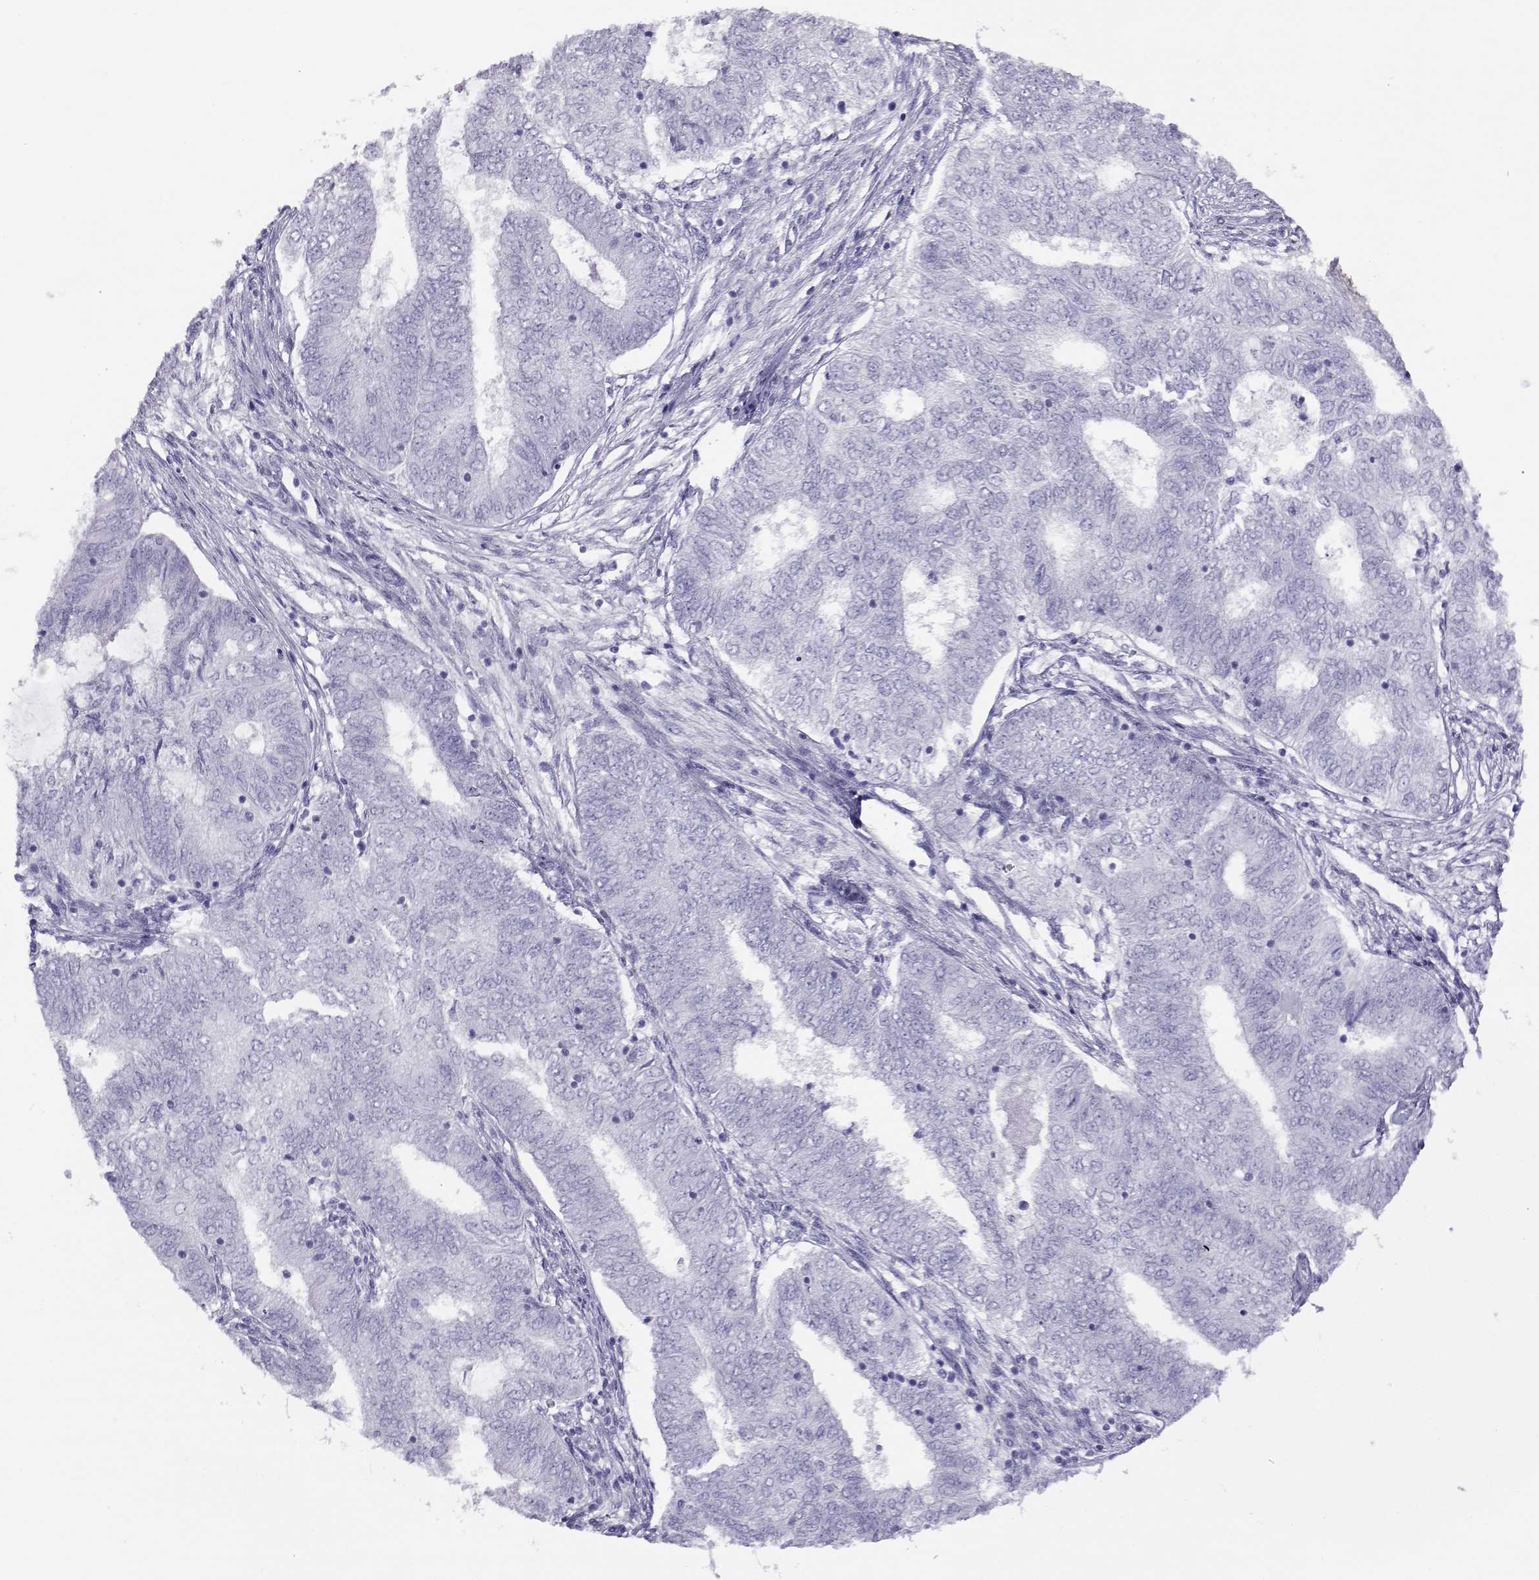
{"staining": {"intensity": "negative", "quantity": "none", "location": "none"}, "tissue": "endometrial cancer", "cell_type": "Tumor cells", "image_type": "cancer", "snomed": [{"axis": "morphology", "description": "Adenocarcinoma, NOS"}, {"axis": "topography", "description": "Endometrium"}], "caption": "IHC histopathology image of neoplastic tissue: human adenocarcinoma (endometrial) stained with DAB (3,3'-diaminobenzidine) shows no significant protein expression in tumor cells. The staining is performed using DAB brown chromogen with nuclei counter-stained in using hematoxylin.", "gene": "RHOXF2", "patient": {"sex": "female", "age": 62}}